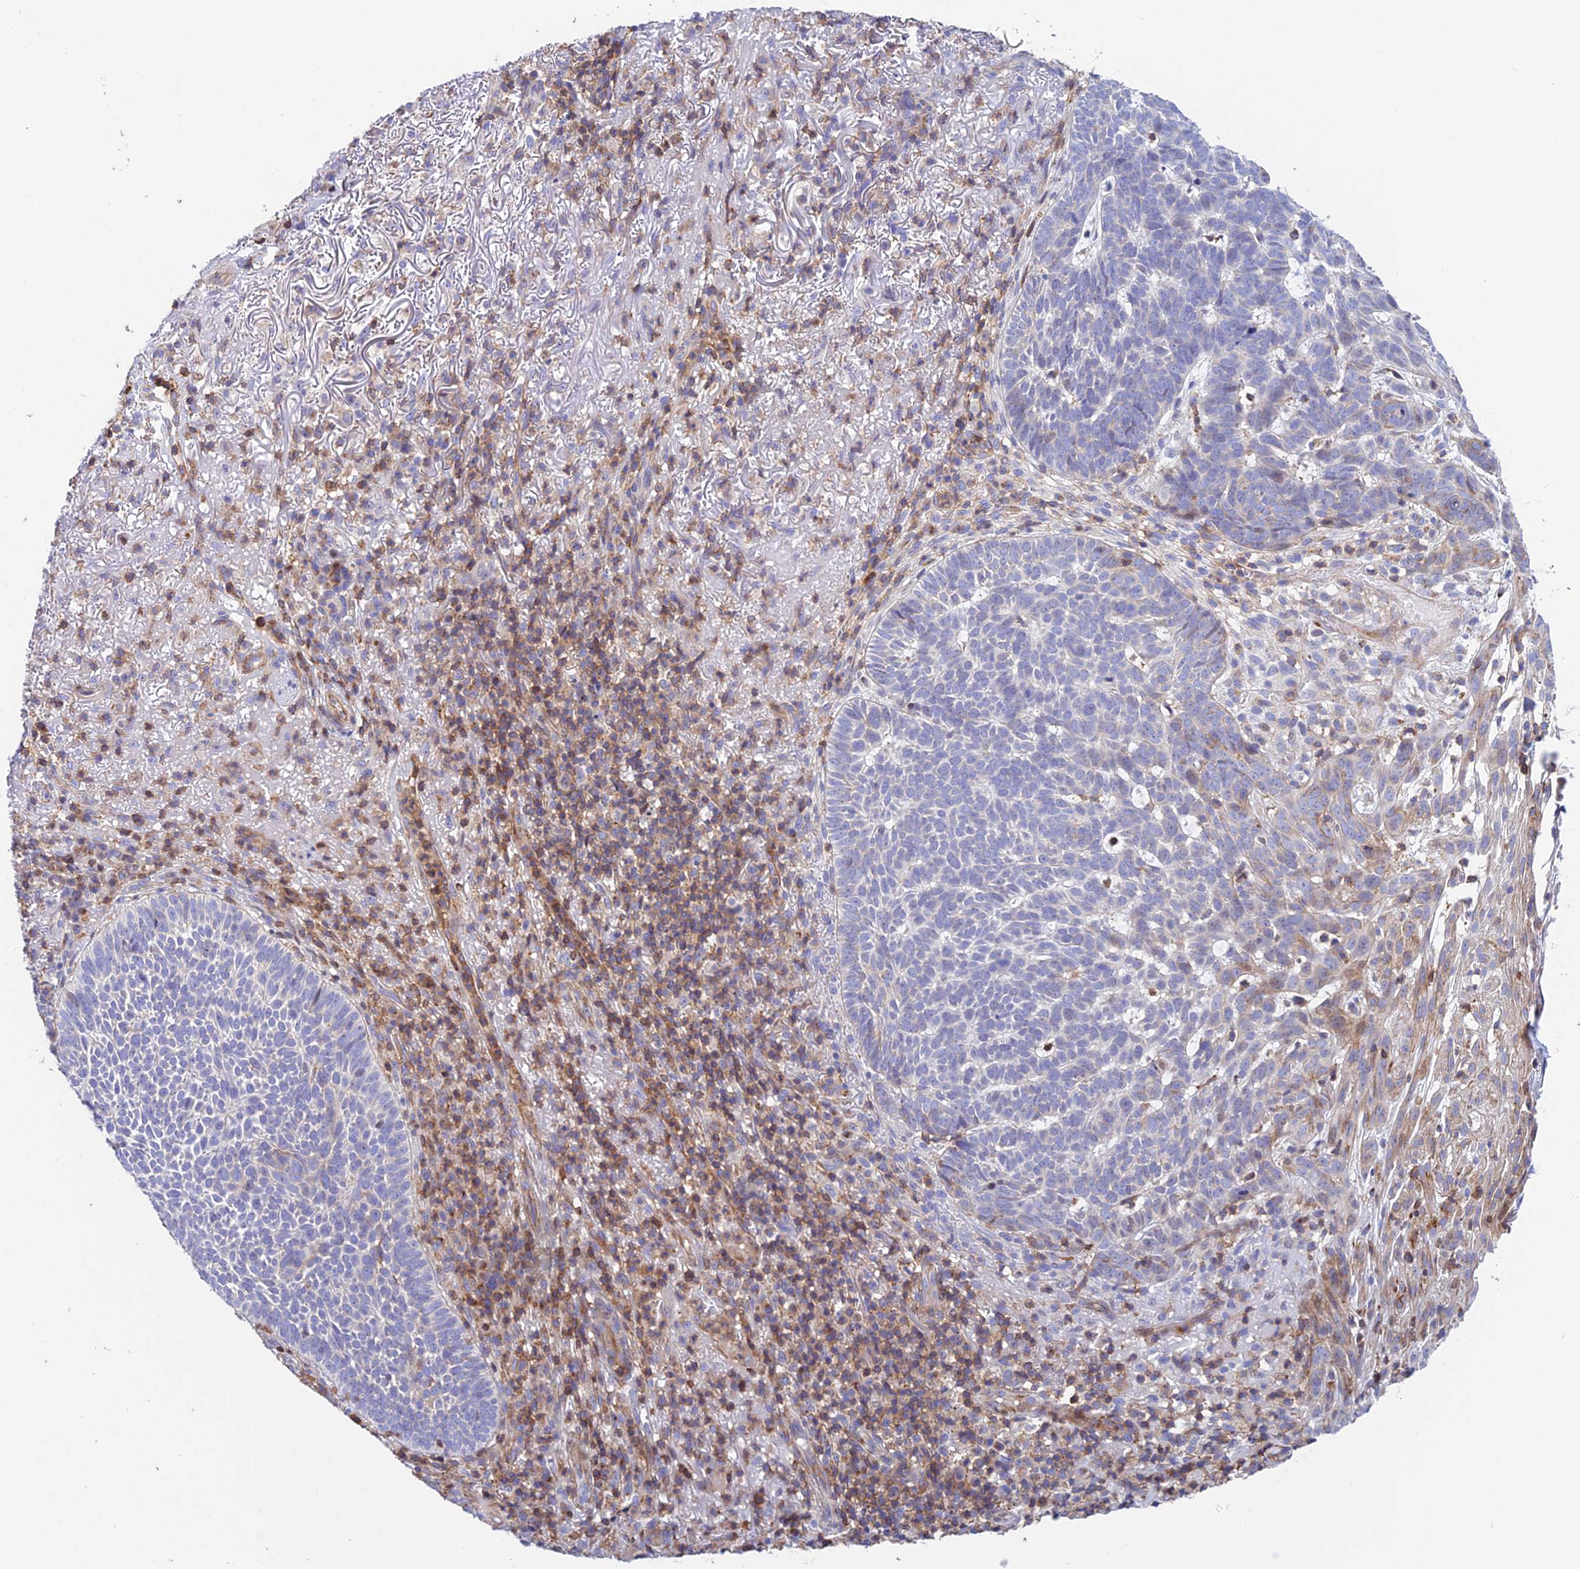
{"staining": {"intensity": "negative", "quantity": "none", "location": "none"}, "tissue": "skin cancer", "cell_type": "Tumor cells", "image_type": "cancer", "snomed": [{"axis": "morphology", "description": "Basal cell carcinoma"}, {"axis": "topography", "description": "Skin"}], "caption": "Skin cancer was stained to show a protein in brown. There is no significant expression in tumor cells.", "gene": "PRIM1", "patient": {"sex": "female", "age": 78}}